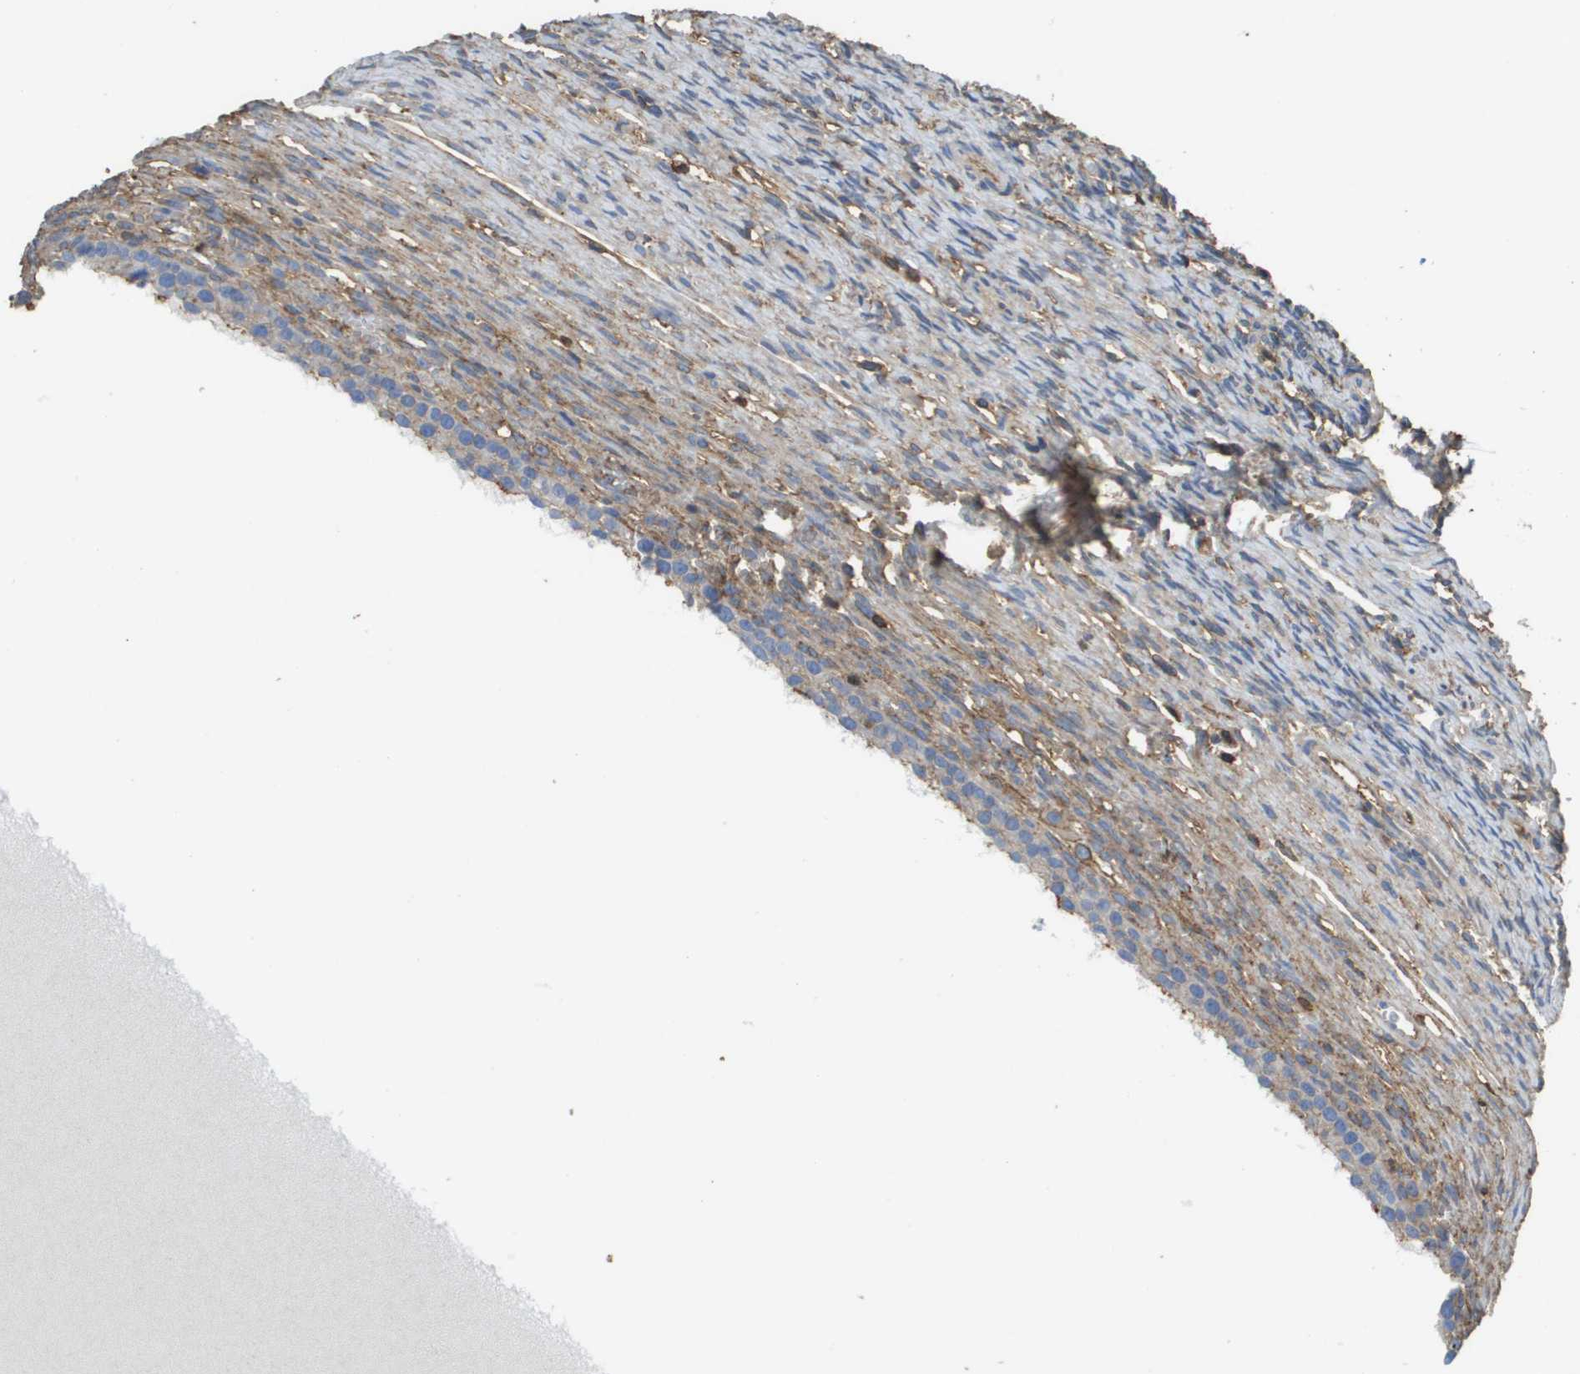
{"staining": {"intensity": "moderate", "quantity": "25%-75%", "location": "cytoplasmic/membranous"}, "tissue": "ovary", "cell_type": "Ovarian stroma cells", "image_type": "normal", "snomed": [{"axis": "morphology", "description": "Normal tissue, NOS"}, {"axis": "topography", "description": "Ovary"}], "caption": "The immunohistochemical stain highlights moderate cytoplasmic/membranous staining in ovarian stroma cells of benign ovary. Nuclei are stained in blue.", "gene": "PASK", "patient": {"sex": "female", "age": 33}}